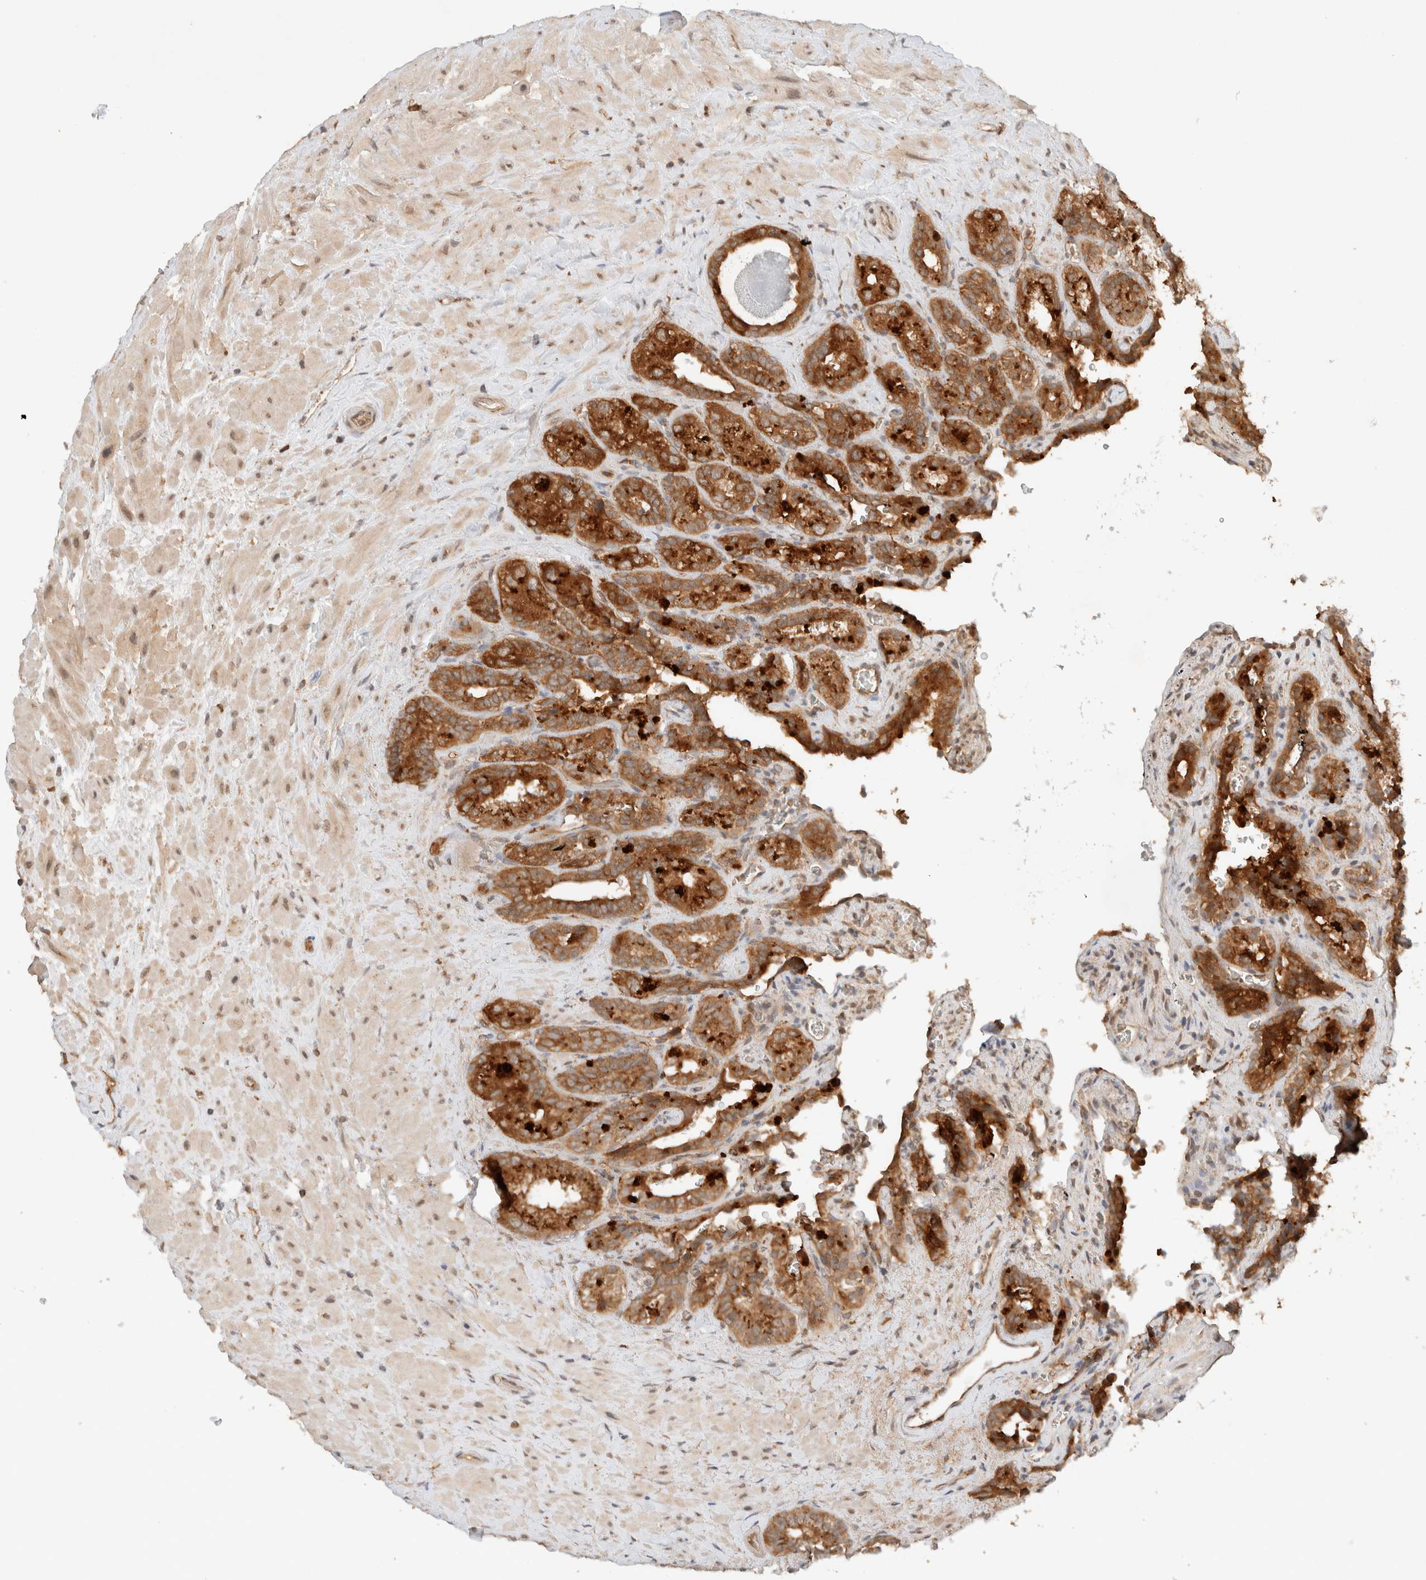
{"staining": {"intensity": "strong", "quantity": ">75%", "location": "cytoplasmic/membranous"}, "tissue": "seminal vesicle", "cell_type": "Glandular cells", "image_type": "normal", "snomed": [{"axis": "morphology", "description": "Normal tissue, NOS"}, {"axis": "topography", "description": "Prostate"}, {"axis": "topography", "description": "Seminal veicle"}], "caption": "DAB immunohistochemical staining of unremarkable seminal vesicle reveals strong cytoplasmic/membranous protein staining in approximately >75% of glandular cells.", "gene": "ARFGEF2", "patient": {"sex": "male", "age": 67}}